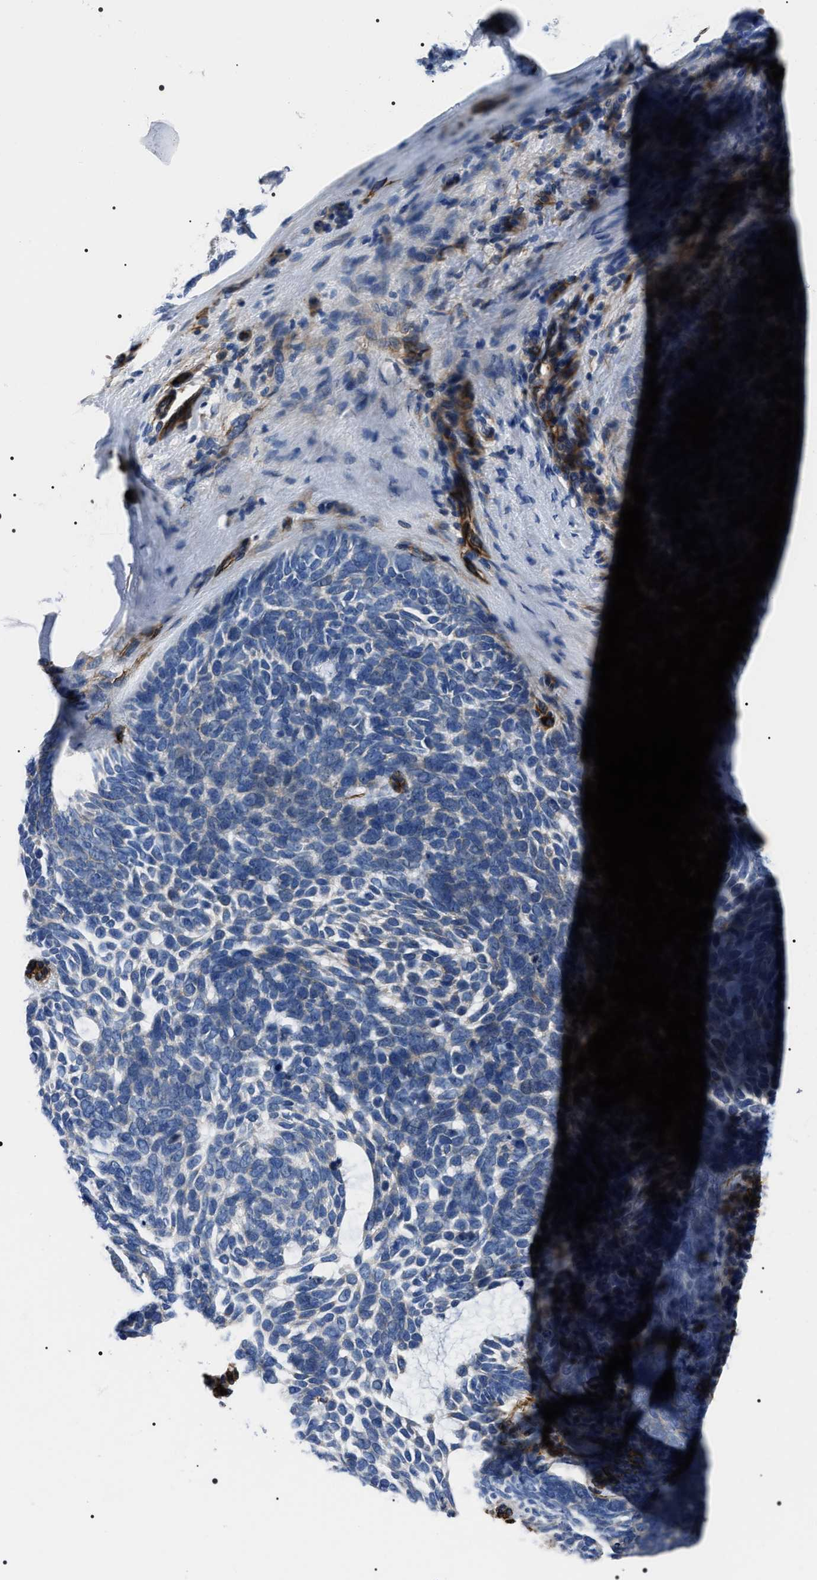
{"staining": {"intensity": "negative", "quantity": "none", "location": "none"}, "tissue": "skin cancer", "cell_type": "Tumor cells", "image_type": "cancer", "snomed": [{"axis": "morphology", "description": "Basal cell carcinoma"}, {"axis": "topography", "description": "Skin"}, {"axis": "topography", "description": "Skin of head"}], "caption": "Tumor cells are negative for protein expression in human basal cell carcinoma (skin).", "gene": "BAG2", "patient": {"sex": "female", "age": 85}}